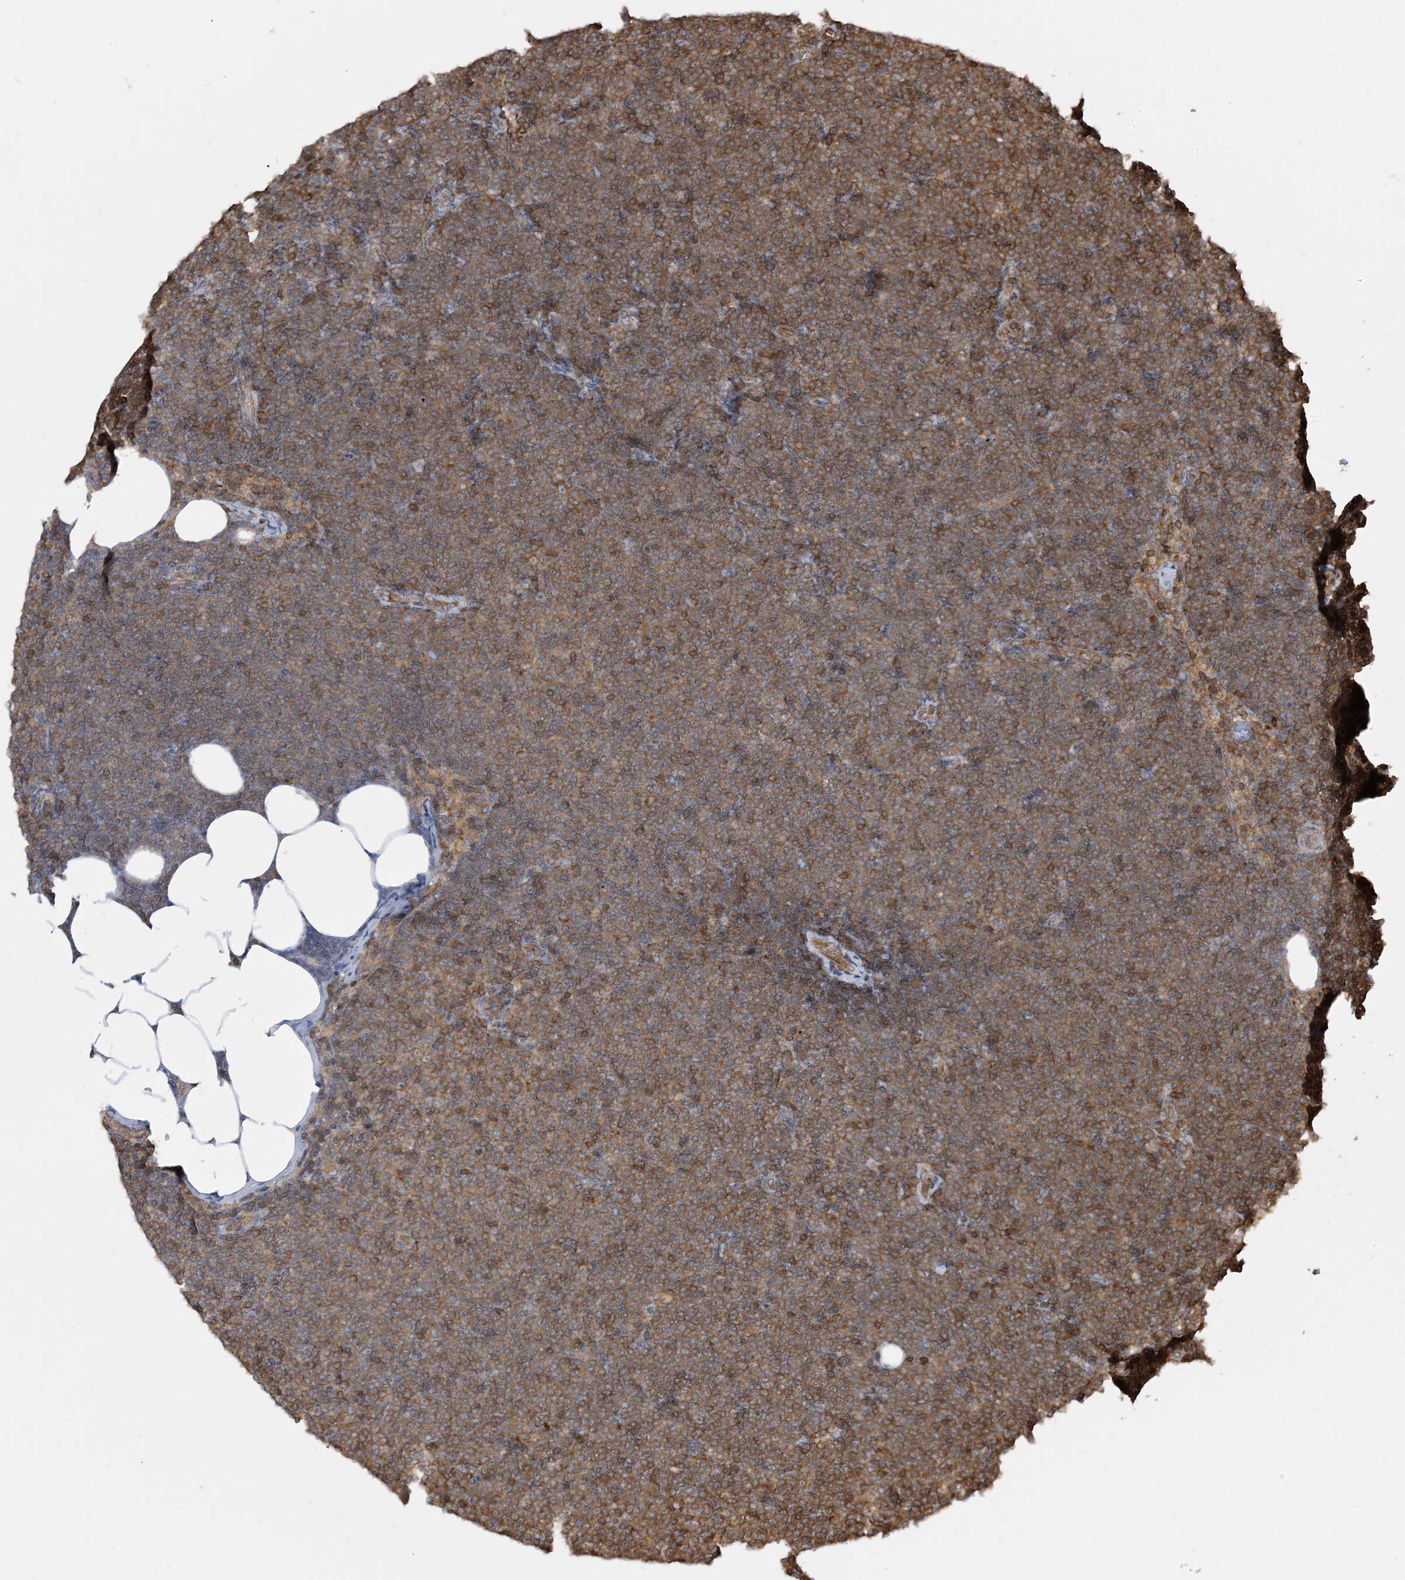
{"staining": {"intensity": "moderate", "quantity": ">75%", "location": "cytoplasmic/membranous,nuclear"}, "tissue": "lymphoma", "cell_type": "Tumor cells", "image_type": "cancer", "snomed": [{"axis": "morphology", "description": "Malignant lymphoma, non-Hodgkin's type, Low grade"}, {"axis": "topography", "description": "Lymph node"}], "caption": "Immunohistochemistry of malignant lymphoma, non-Hodgkin's type (low-grade) exhibits medium levels of moderate cytoplasmic/membranous and nuclear staining in approximately >75% of tumor cells.", "gene": "SRP72", "patient": {"sex": "female", "age": 53}}